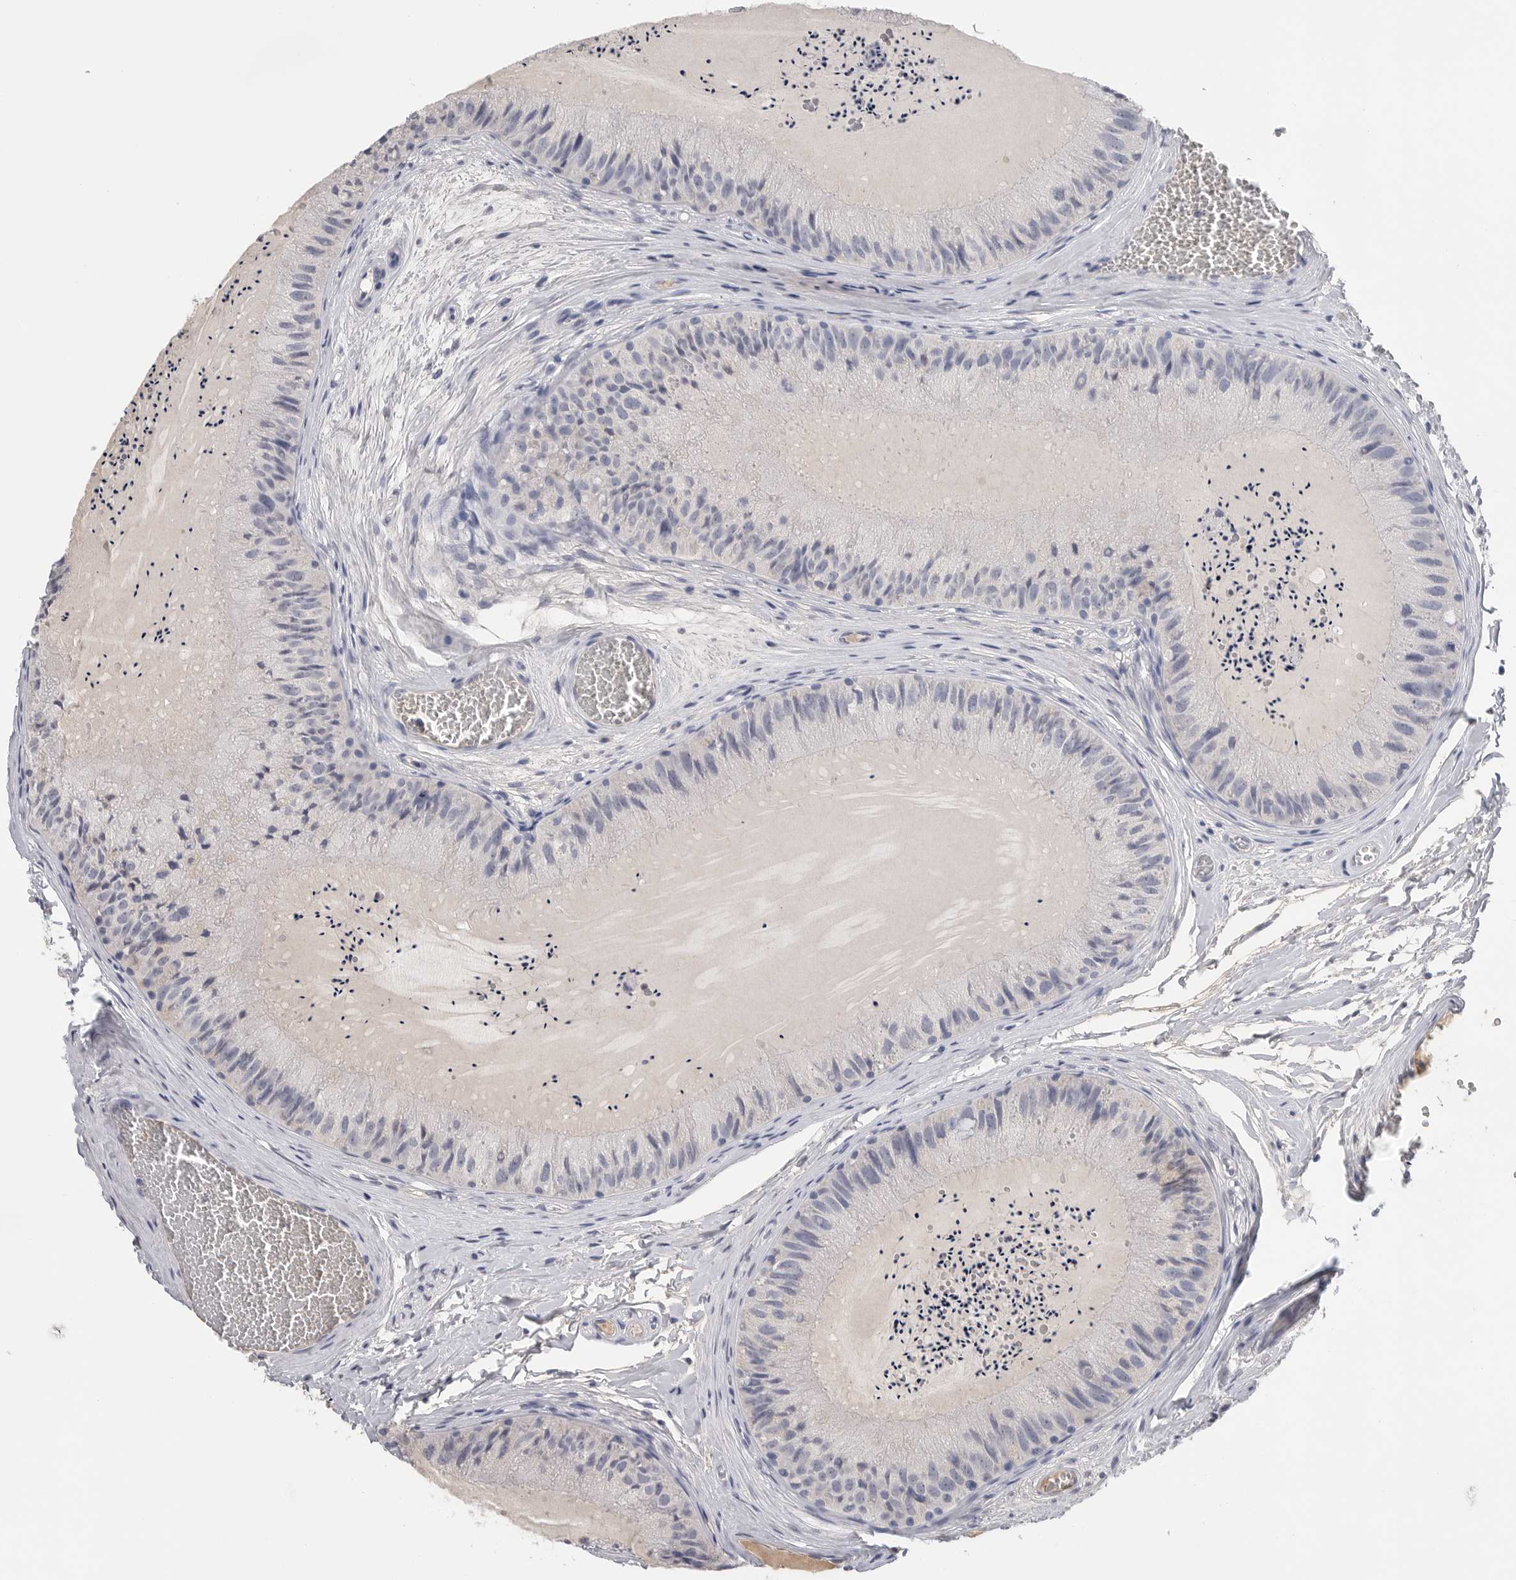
{"staining": {"intensity": "negative", "quantity": "none", "location": "none"}, "tissue": "epididymis", "cell_type": "Glandular cells", "image_type": "normal", "snomed": [{"axis": "morphology", "description": "Normal tissue, NOS"}, {"axis": "topography", "description": "Epididymis"}], "caption": "The histopathology image exhibits no significant staining in glandular cells of epididymis.", "gene": "FABP6", "patient": {"sex": "male", "age": 31}}